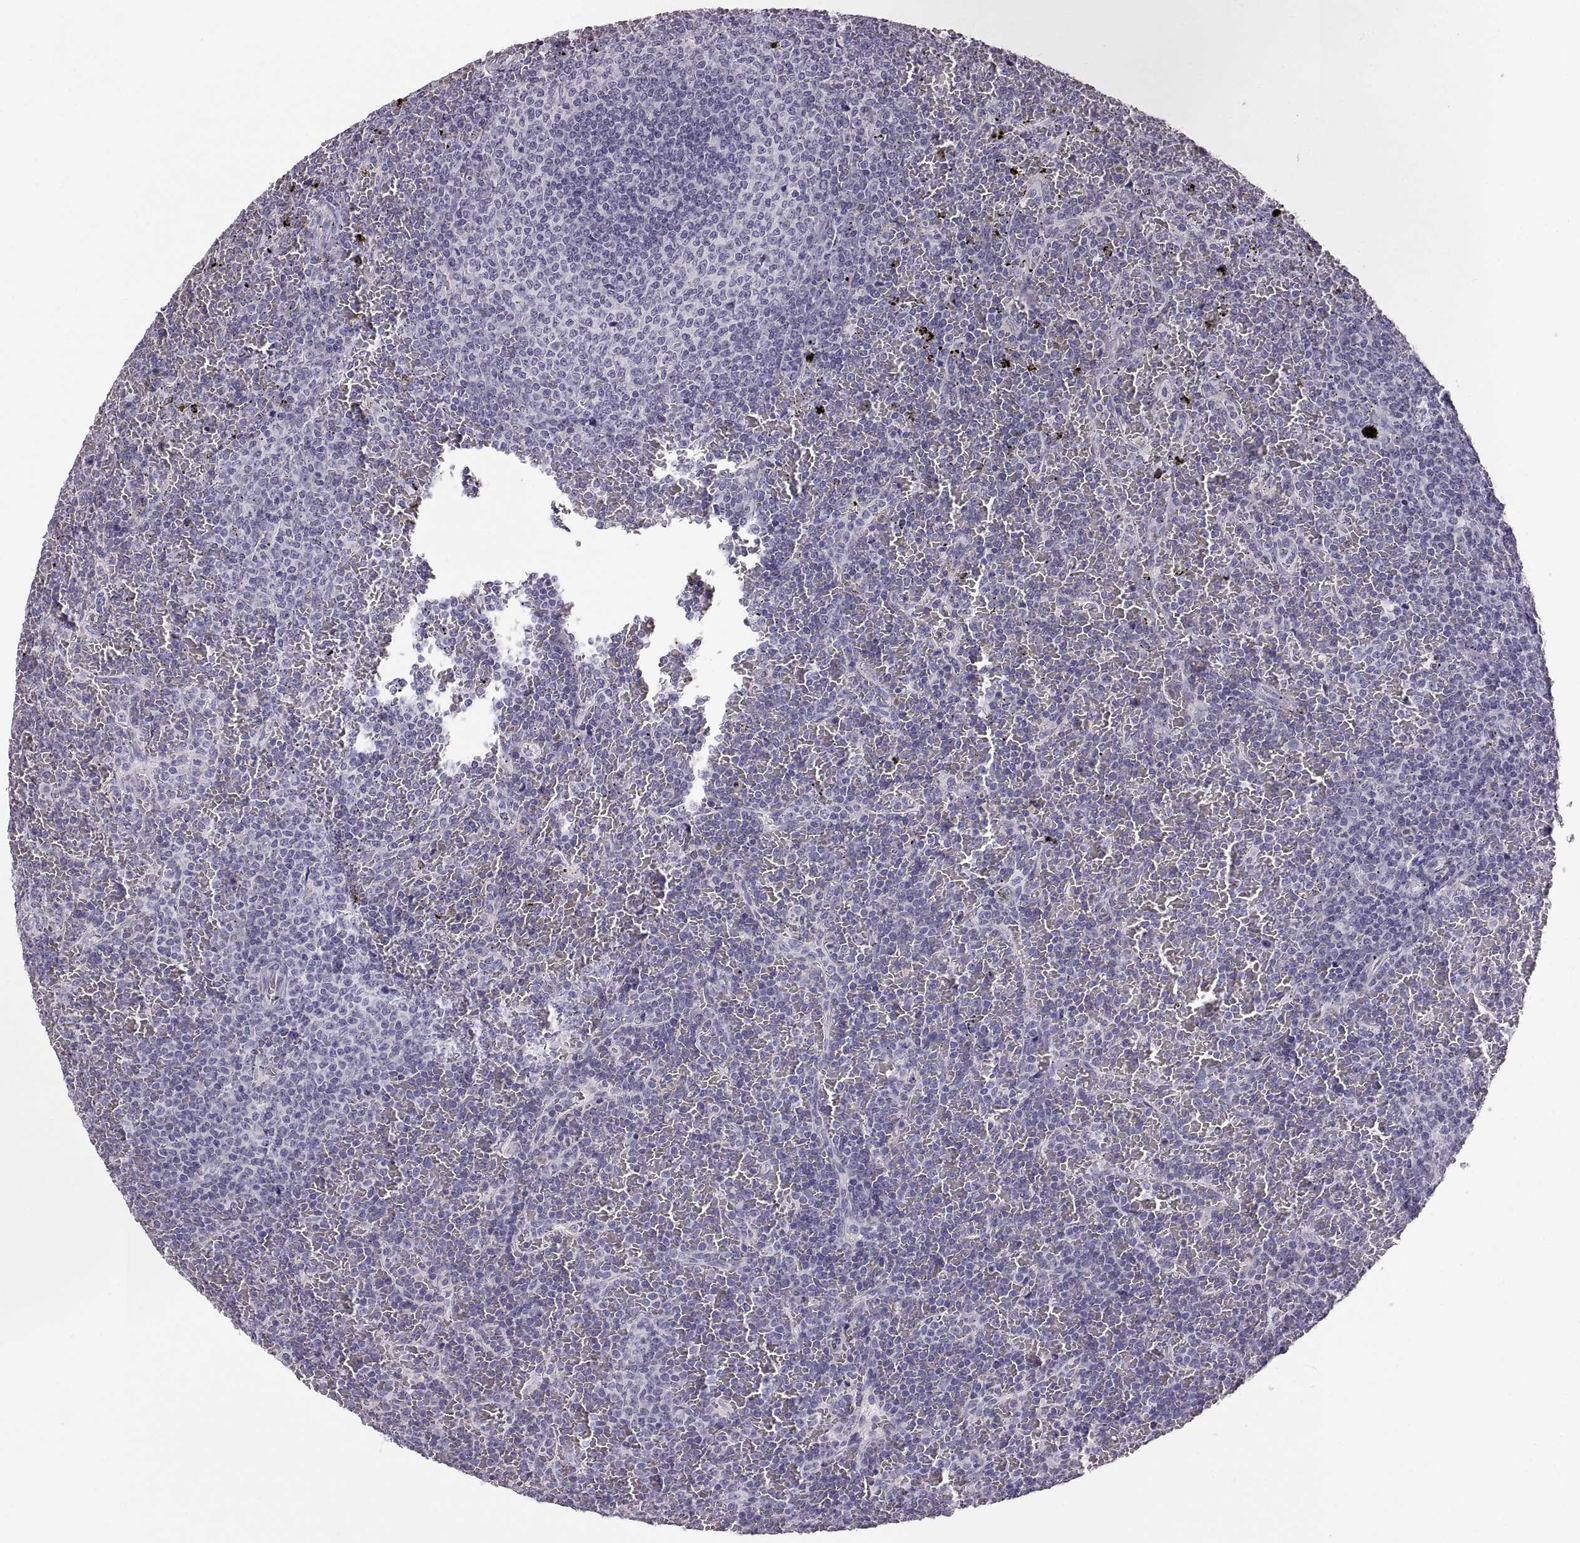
{"staining": {"intensity": "negative", "quantity": "none", "location": "none"}, "tissue": "lymphoma", "cell_type": "Tumor cells", "image_type": "cancer", "snomed": [{"axis": "morphology", "description": "Malignant lymphoma, non-Hodgkin's type, Low grade"}, {"axis": "topography", "description": "Spleen"}], "caption": "Immunohistochemistry micrograph of neoplastic tissue: human low-grade malignant lymphoma, non-Hodgkin's type stained with DAB (3,3'-diaminobenzidine) shows no significant protein expression in tumor cells.", "gene": "ADAM32", "patient": {"sex": "female", "age": 77}}